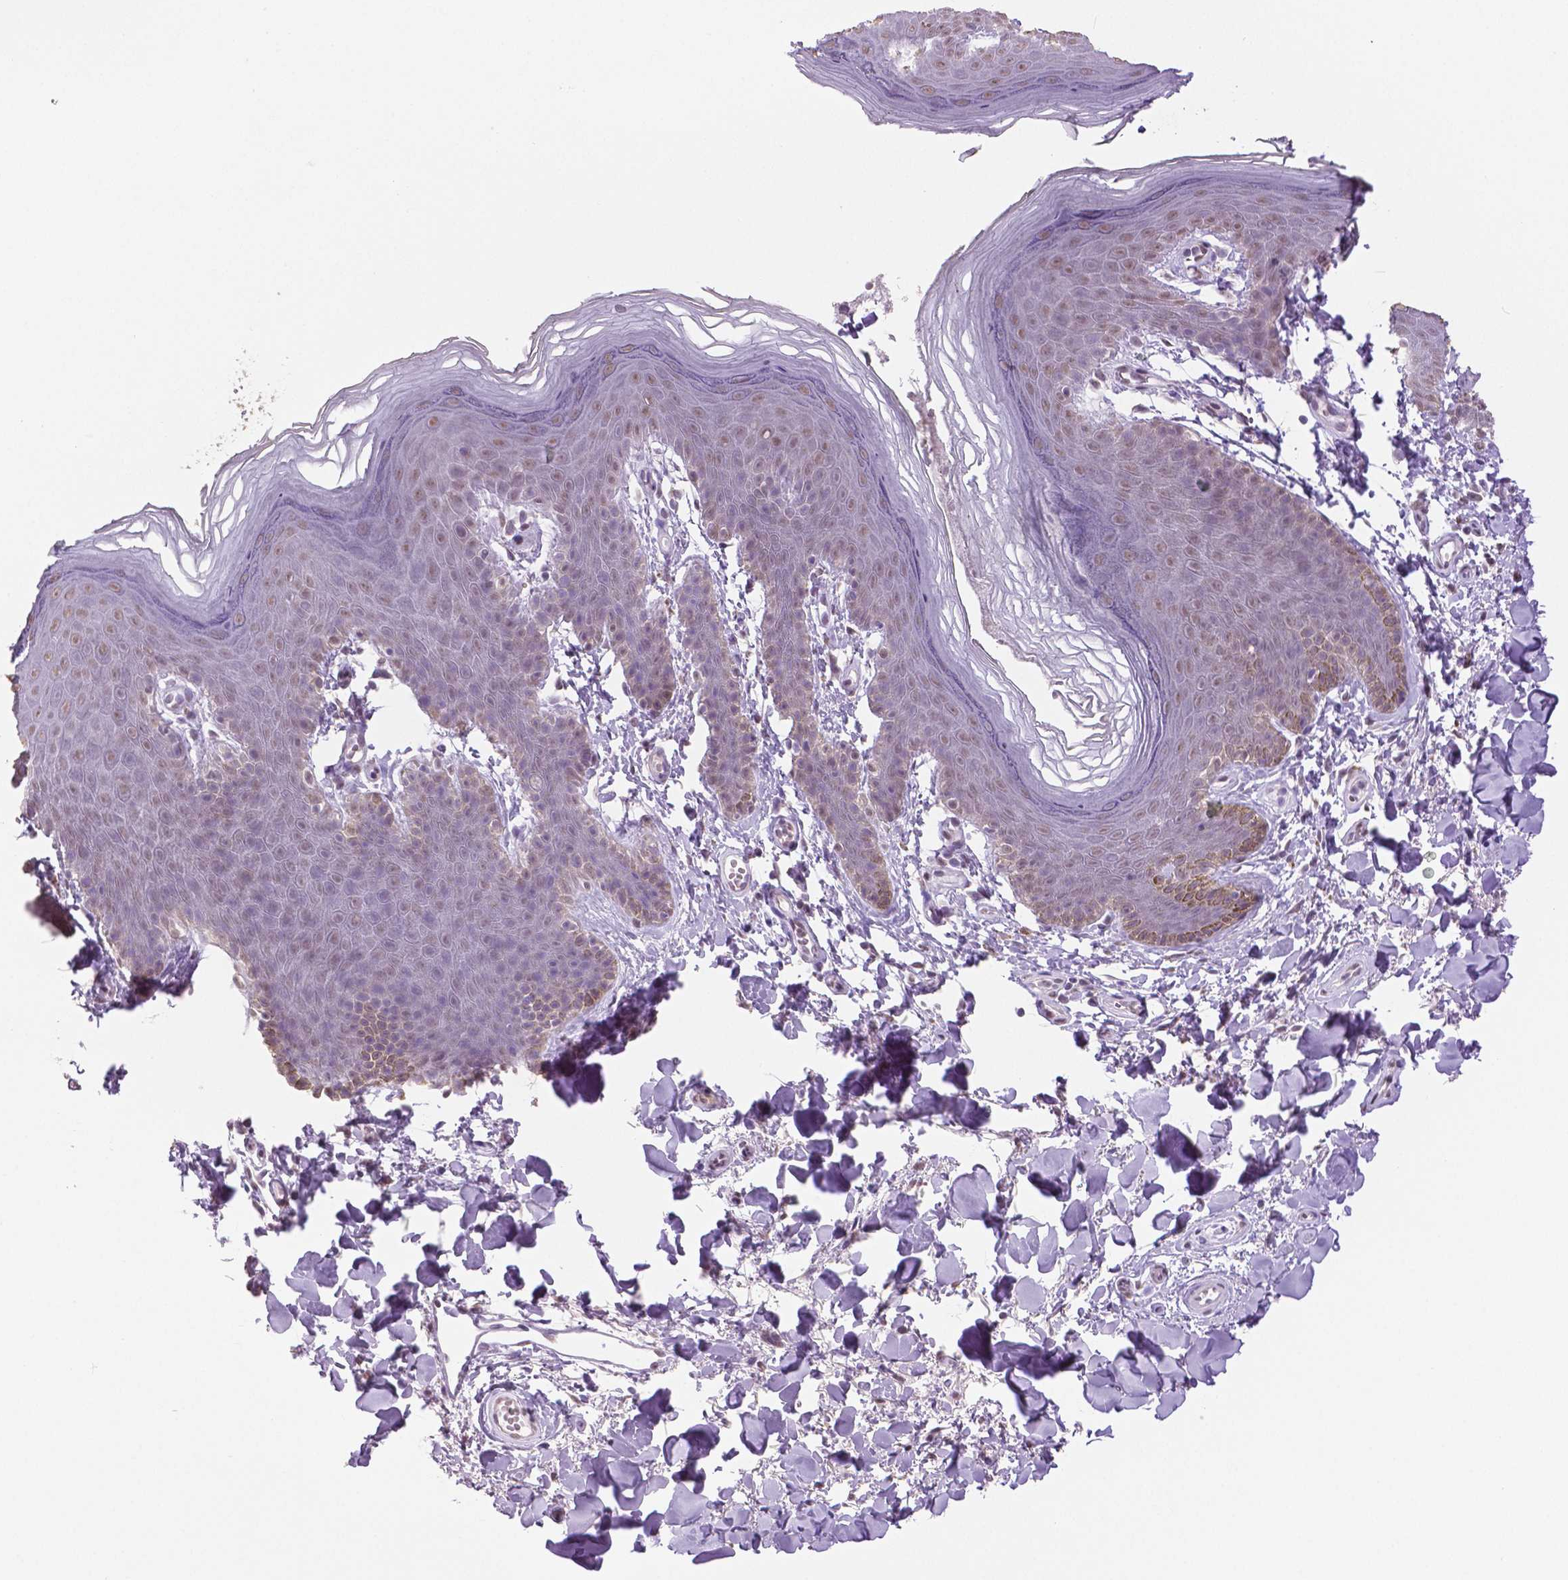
{"staining": {"intensity": "weak", "quantity": "25%-75%", "location": "nuclear"}, "tissue": "skin", "cell_type": "Epidermal cells", "image_type": "normal", "snomed": [{"axis": "morphology", "description": "Normal tissue, NOS"}, {"axis": "topography", "description": "Anal"}], "caption": "The micrograph displays staining of benign skin, revealing weak nuclear protein staining (brown color) within epidermal cells.", "gene": "IGF2BP1", "patient": {"sex": "male", "age": 53}}